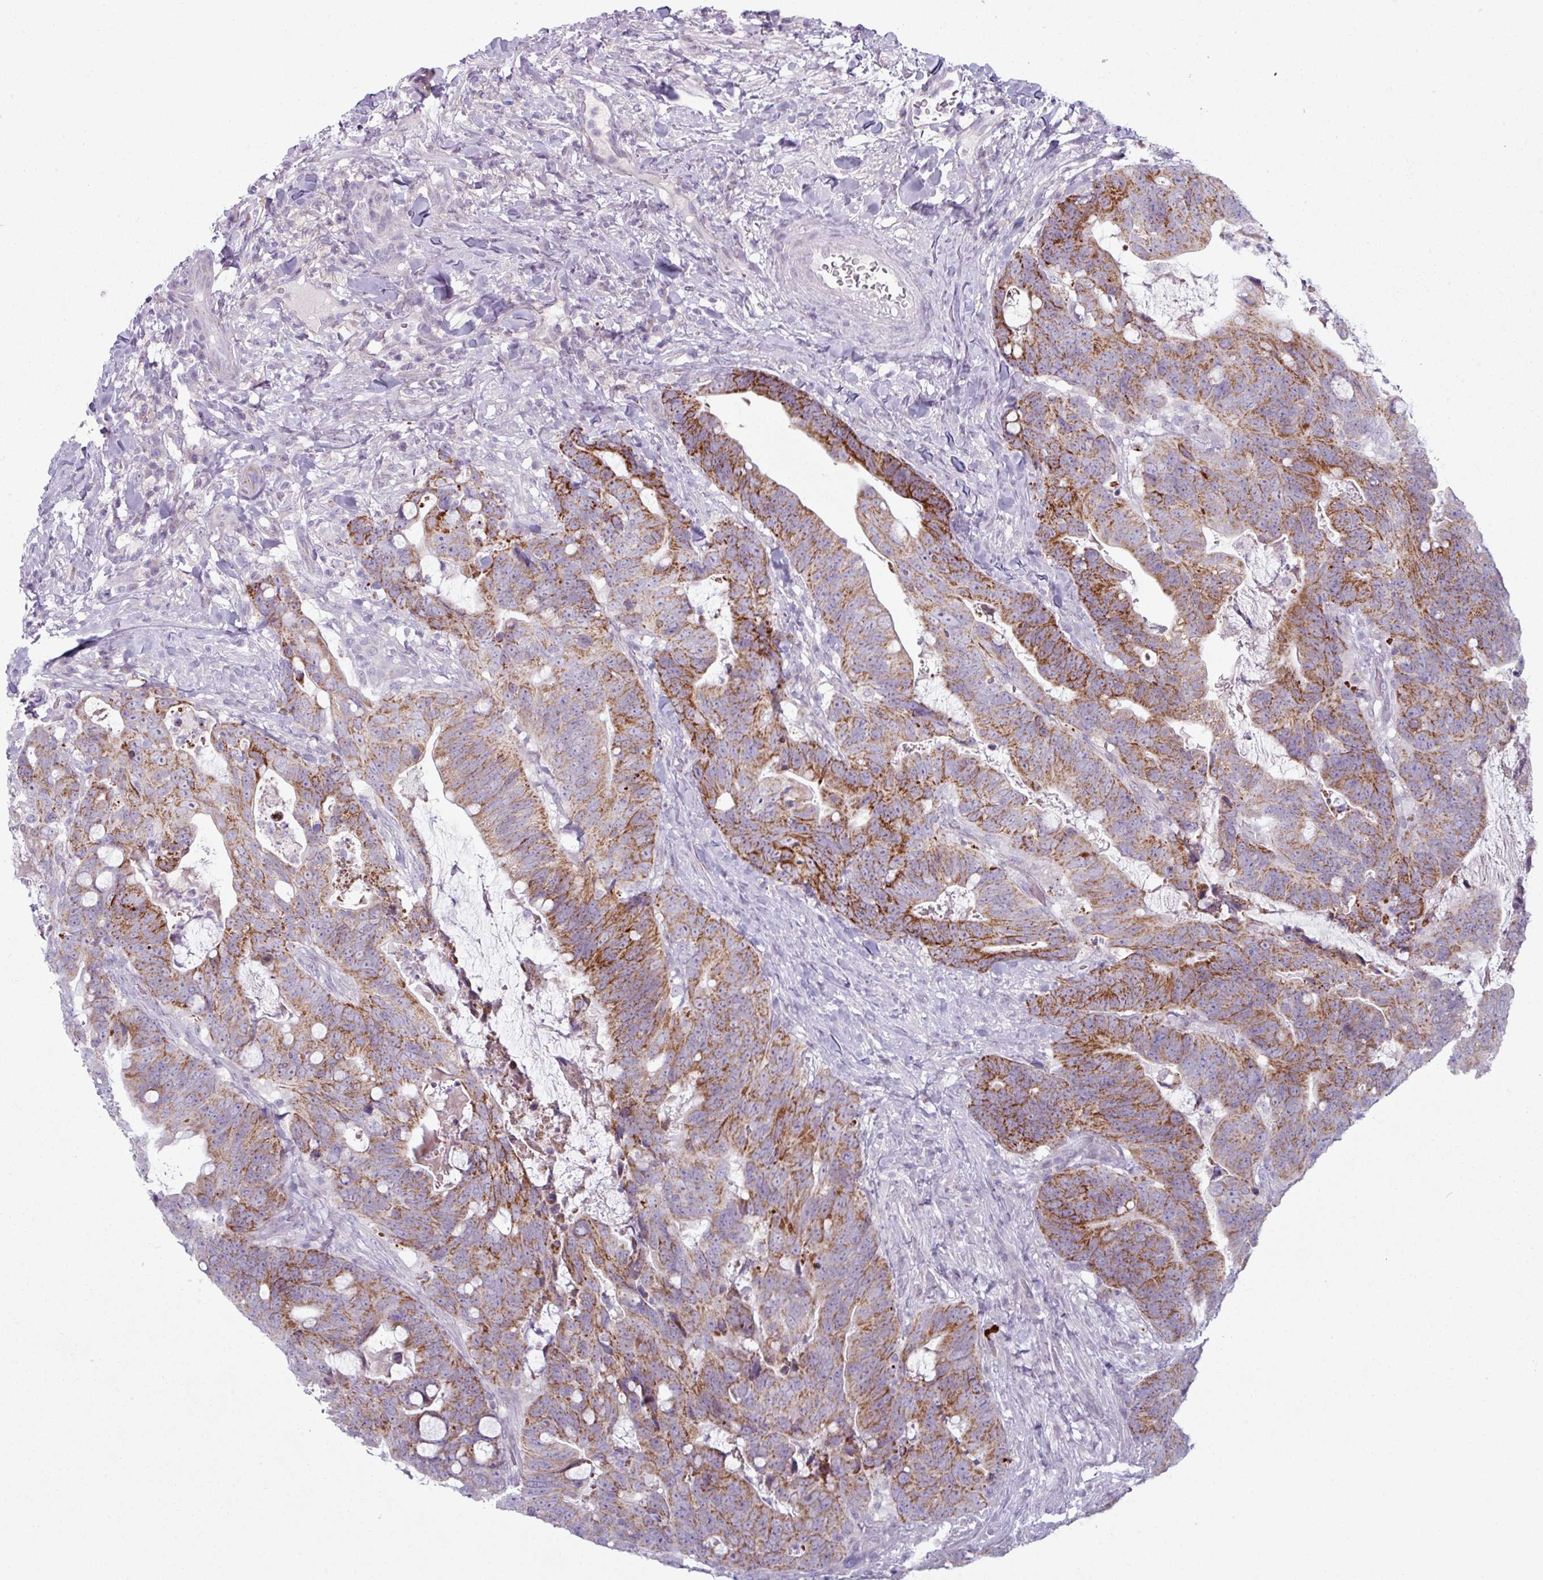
{"staining": {"intensity": "strong", "quantity": ">75%", "location": "cytoplasmic/membranous"}, "tissue": "colorectal cancer", "cell_type": "Tumor cells", "image_type": "cancer", "snomed": [{"axis": "morphology", "description": "Adenocarcinoma, NOS"}, {"axis": "topography", "description": "Colon"}], "caption": "This micrograph reveals immunohistochemistry staining of colorectal adenocarcinoma, with high strong cytoplasmic/membranous staining in about >75% of tumor cells.", "gene": "ZNF615", "patient": {"sex": "female", "age": 82}}